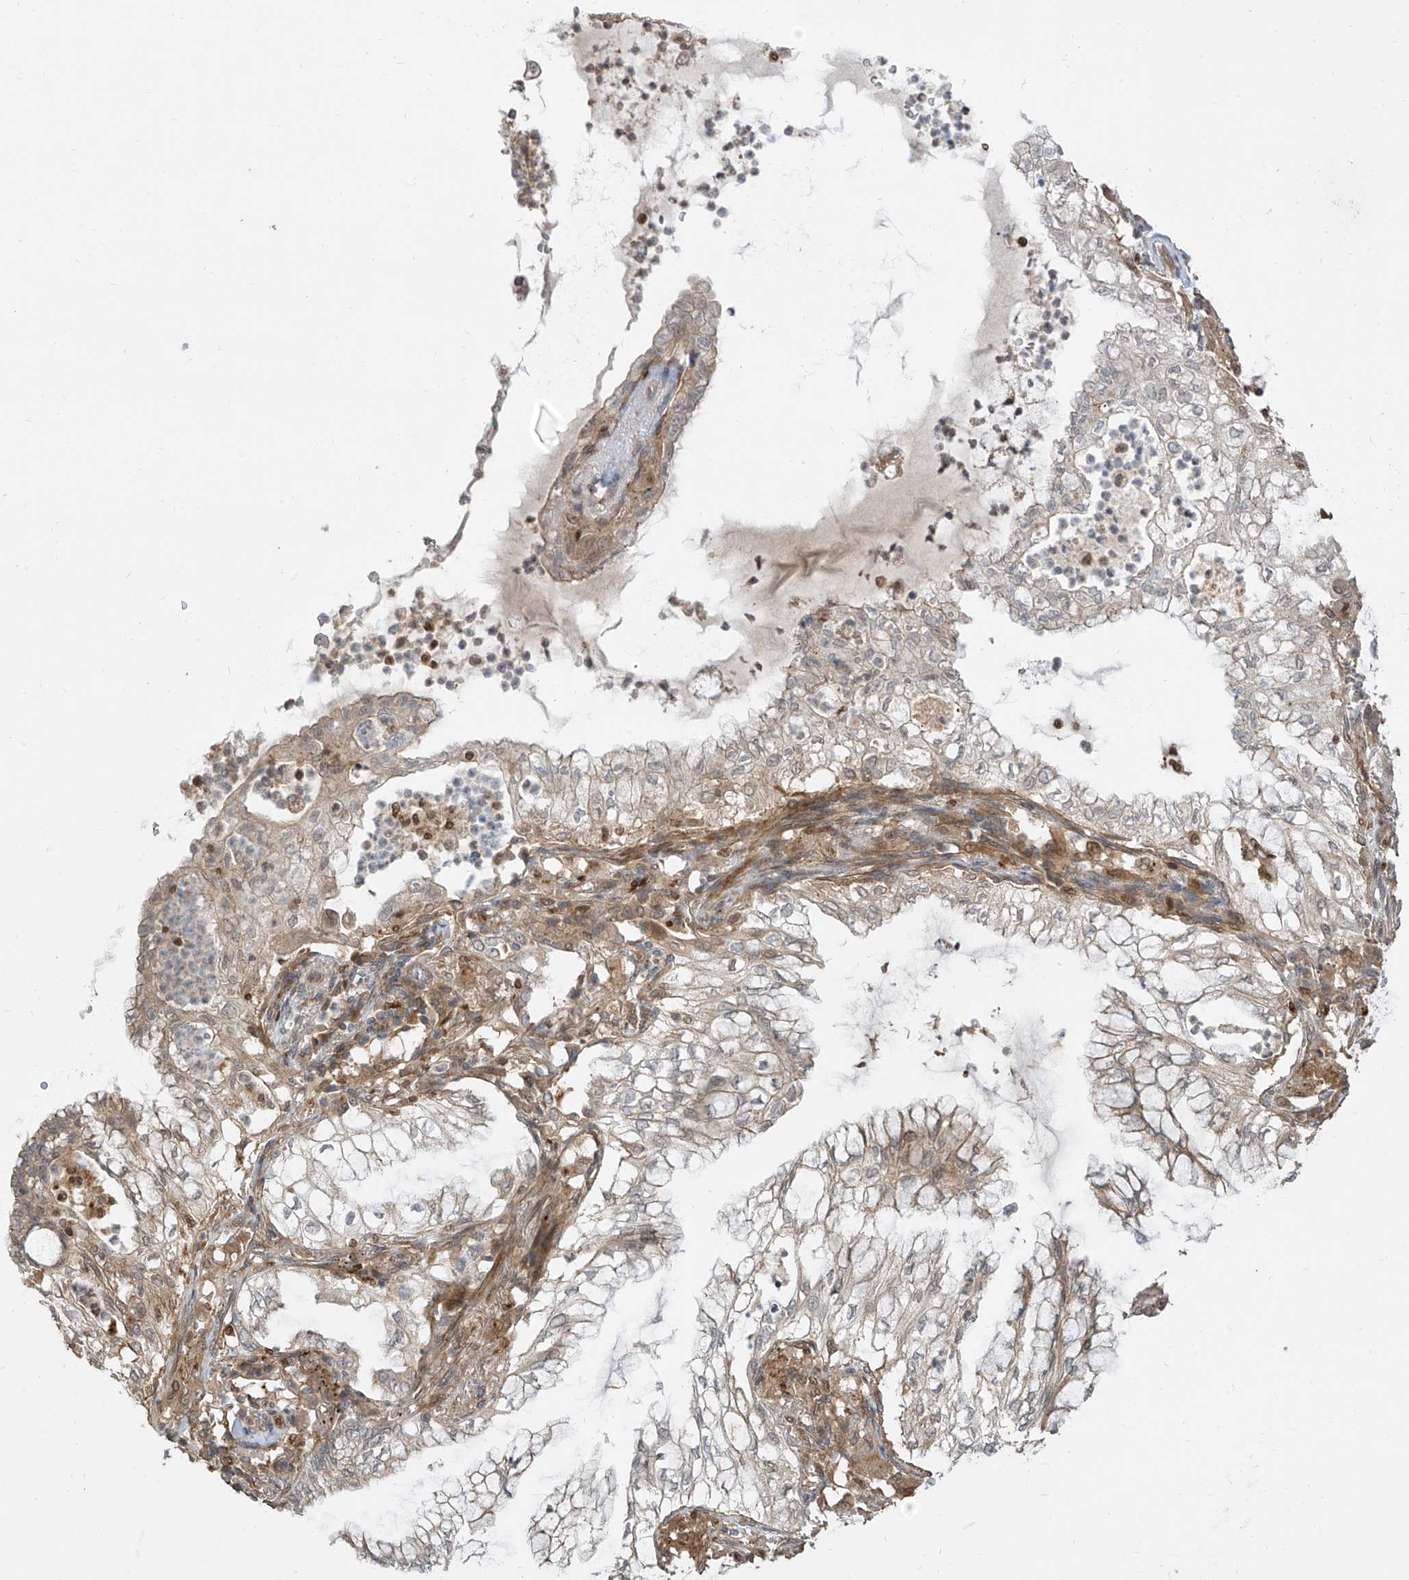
{"staining": {"intensity": "weak", "quantity": "<25%", "location": "cytoplasmic/membranous"}, "tissue": "lung cancer", "cell_type": "Tumor cells", "image_type": "cancer", "snomed": [{"axis": "morphology", "description": "Adenocarcinoma, NOS"}, {"axis": "topography", "description": "Lung"}], "caption": "An immunohistochemistry (IHC) micrograph of adenocarcinoma (lung) is shown. There is no staining in tumor cells of adenocarcinoma (lung).", "gene": "ATAD2B", "patient": {"sex": "female", "age": 70}}